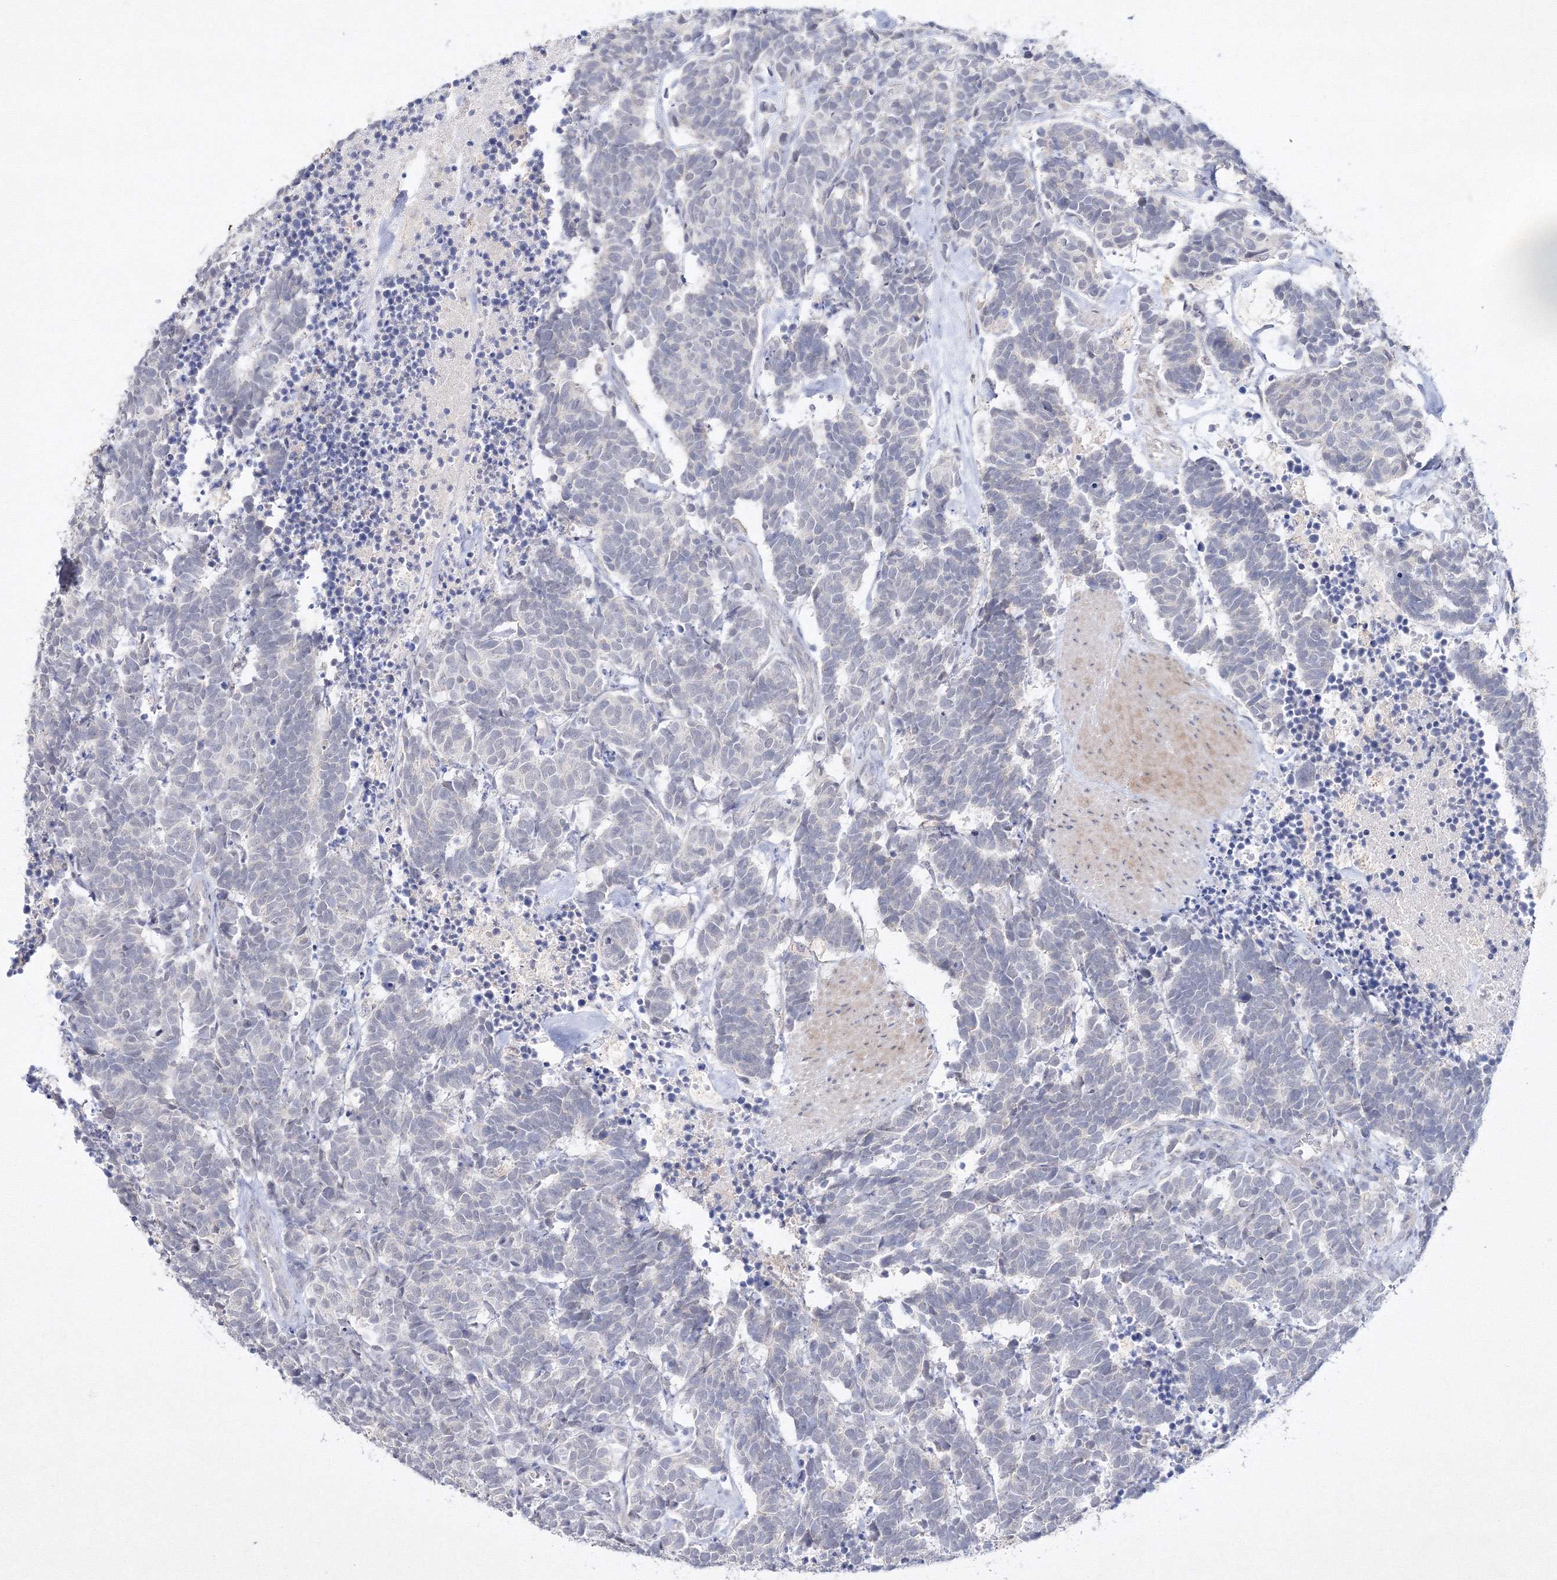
{"staining": {"intensity": "negative", "quantity": "none", "location": "none"}, "tissue": "carcinoid", "cell_type": "Tumor cells", "image_type": "cancer", "snomed": [{"axis": "morphology", "description": "Carcinoma, NOS"}, {"axis": "morphology", "description": "Carcinoid, malignant, NOS"}, {"axis": "topography", "description": "Urinary bladder"}], "caption": "Immunohistochemistry (IHC) image of neoplastic tissue: human carcinoma stained with DAB (3,3'-diaminobenzidine) demonstrates no significant protein expression in tumor cells.", "gene": "NEU4", "patient": {"sex": "male", "age": 57}}